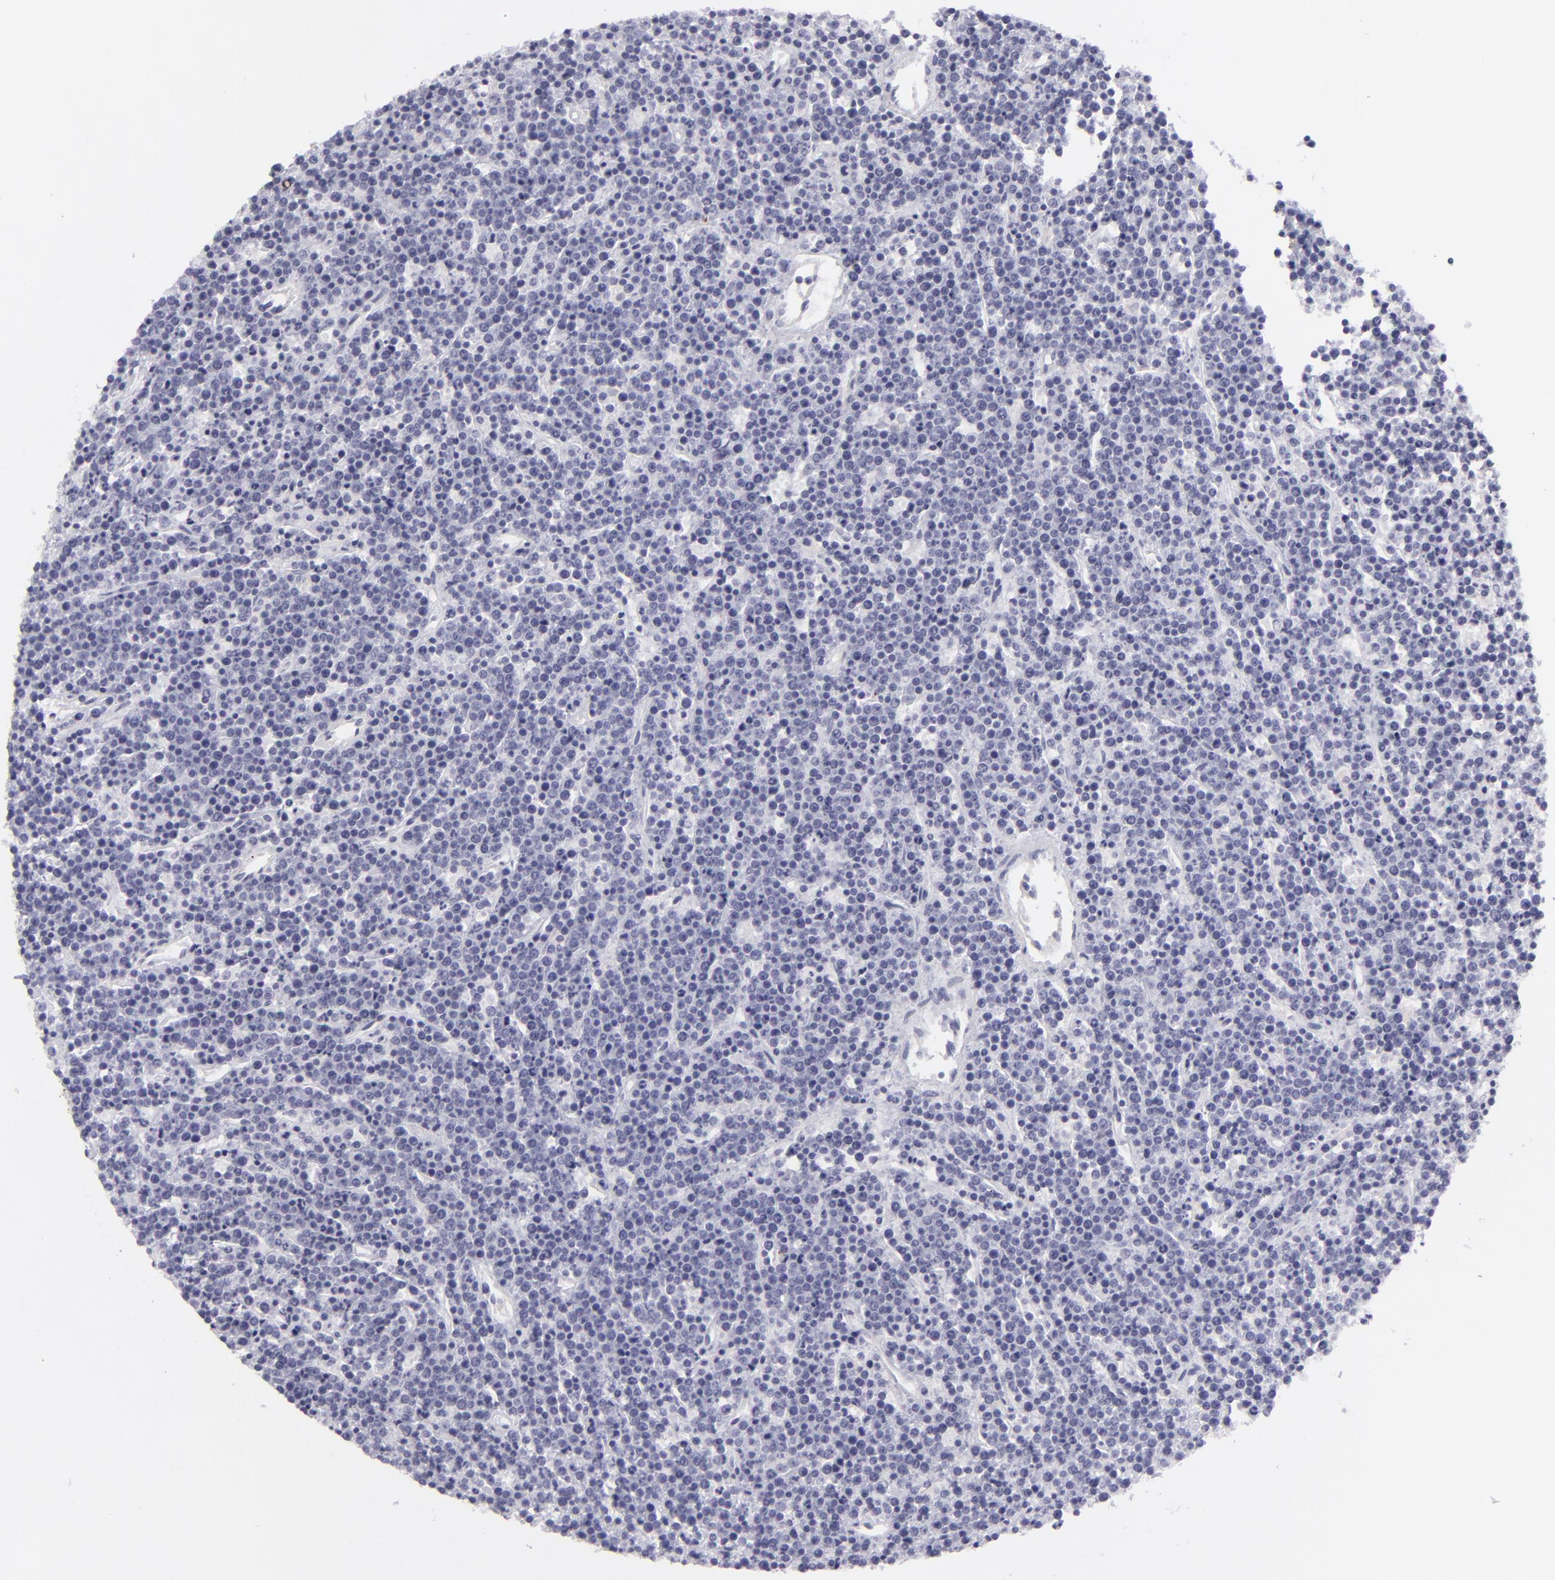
{"staining": {"intensity": "negative", "quantity": "none", "location": "none"}, "tissue": "lymphoma", "cell_type": "Tumor cells", "image_type": "cancer", "snomed": [{"axis": "morphology", "description": "Malignant lymphoma, non-Hodgkin's type, High grade"}, {"axis": "topography", "description": "Ovary"}], "caption": "Image shows no significant protein positivity in tumor cells of lymphoma.", "gene": "KRT1", "patient": {"sex": "female", "age": 56}}